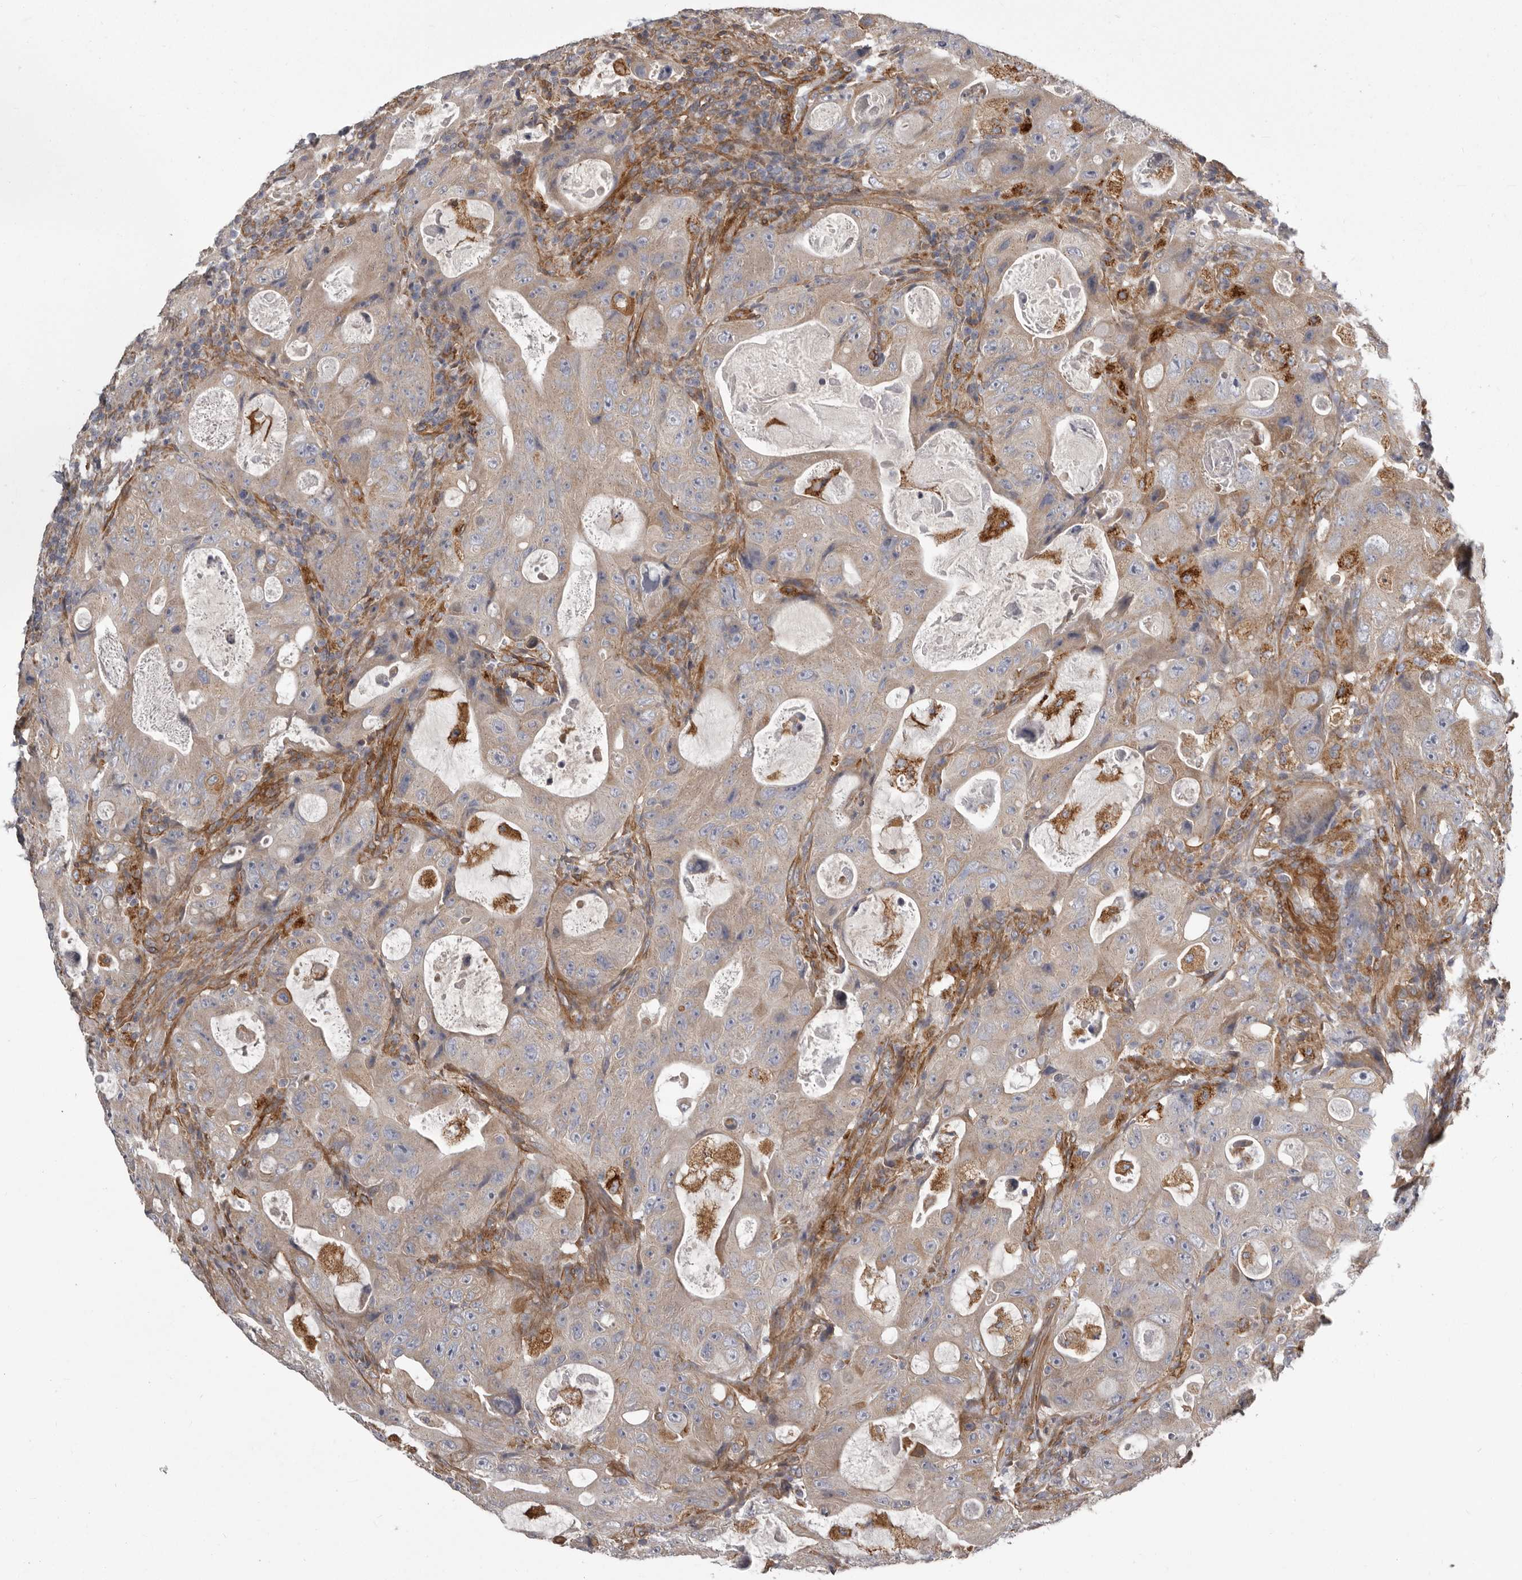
{"staining": {"intensity": "moderate", "quantity": "<25%", "location": "cytoplasmic/membranous"}, "tissue": "colorectal cancer", "cell_type": "Tumor cells", "image_type": "cancer", "snomed": [{"axis": "morphology", "description": "Adenocarcinoma, NOS"}, {"axis": "topography", "description": "Colon"}], "caption": "Immunohistochemical staining of colorectal cancer (adenocarcinoma) exhibits moderate cytoplasmic/membranous protein expression in about <25% of tumor cells.", "gene": "ENAH", "patient": {"sex": "female", "age": 46}}